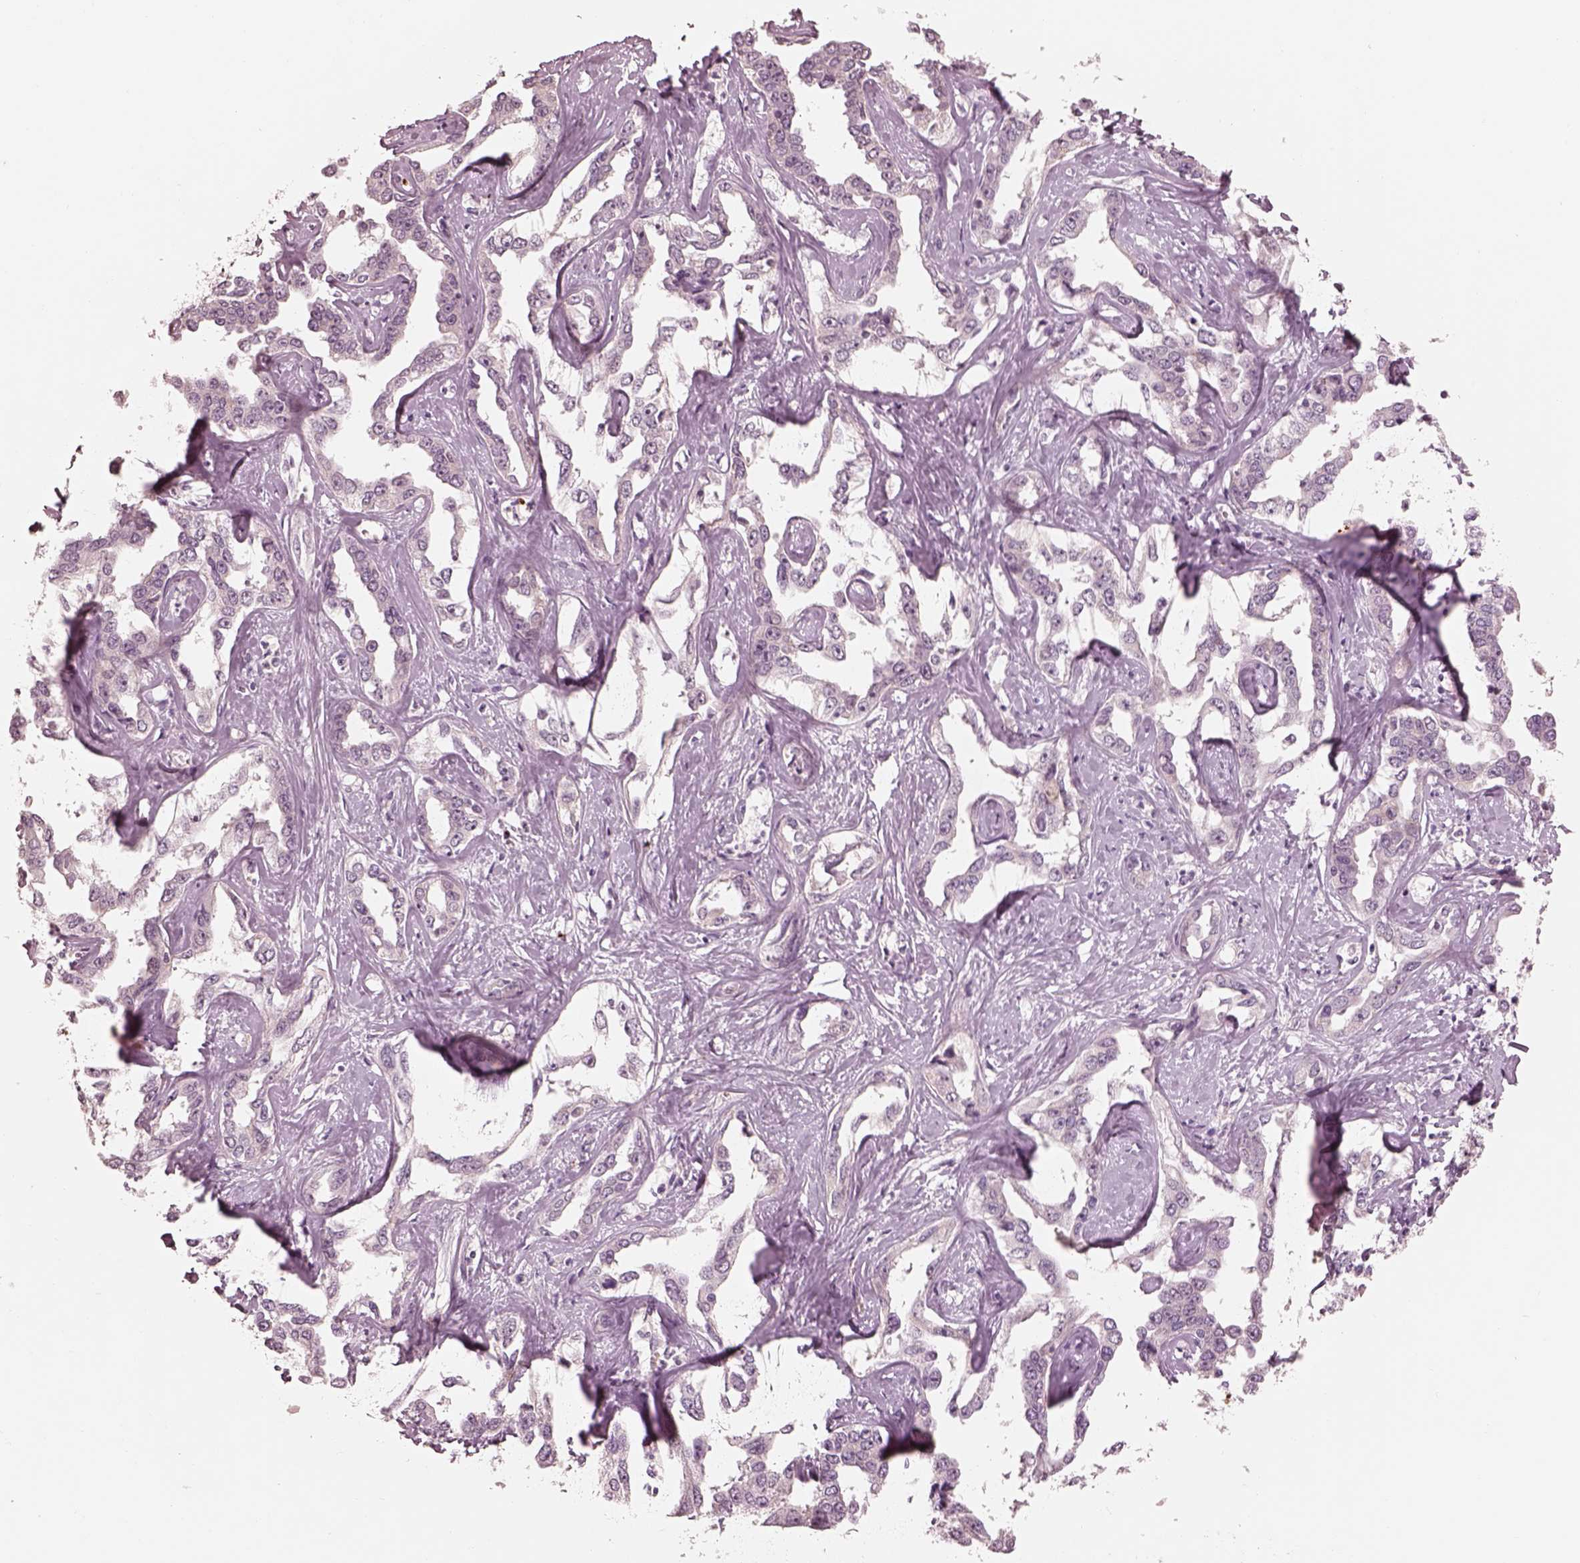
{"staining": {"intensity": "negative", "quantity": "none", "location": "none"}, "tissue": "liver cancer", "cell_type": "Tumor cells", "image_type": "cancer", "snomed": [{"axis": "morphology", "description": "Cholangiocarcinoma"}, {"axis": "topography", "description": "Liver"}], "caption": "Immunohistochemical staining of liver cancer displays no significant expression in tumor cells.", "gene": "KCNA2", "patient": {"sex": "male", "age": 59}}